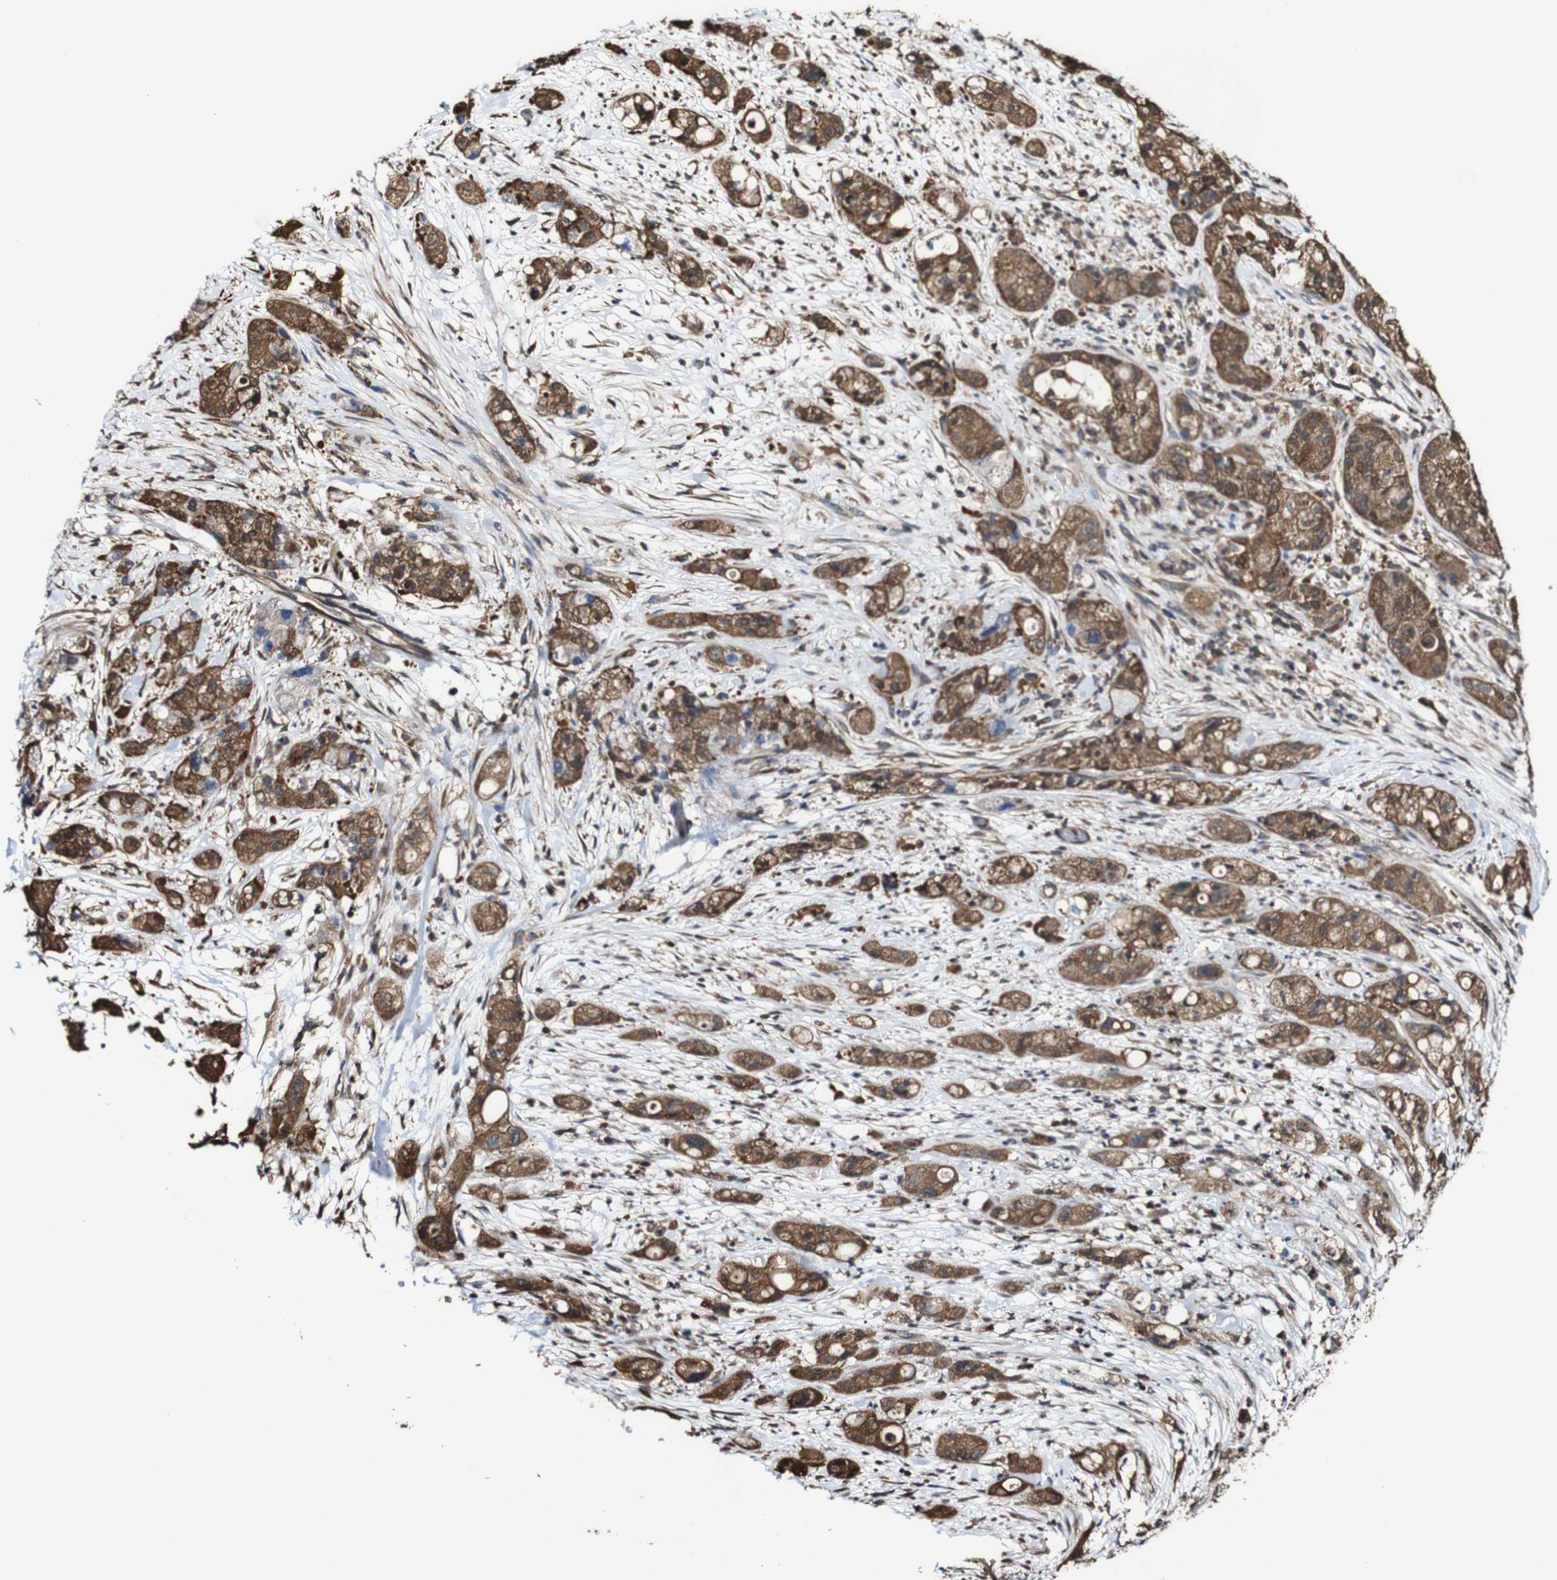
{"staining": {"intensity": "moderate", "quantity": ">75%", "location": "cytoplasmic/membranous"}, "tissue": "pancreatic cancer", "cell_type": "Tumor cells", "image_type": "cancer", "snomed": [{"axis": "morphology", "description": "Adenocarcinoma, NOS"}, {"axis": "topography", "description": "Pancreas"}], "caption": "Brown immunohistochemical staining in human pancreatic adenocarcinoma shows moderate cytoplasmic/membranous positivity in about >75% of tumor cells.", "gene": "PTPRR", "patient": {"sex": "female", "age": 78}}